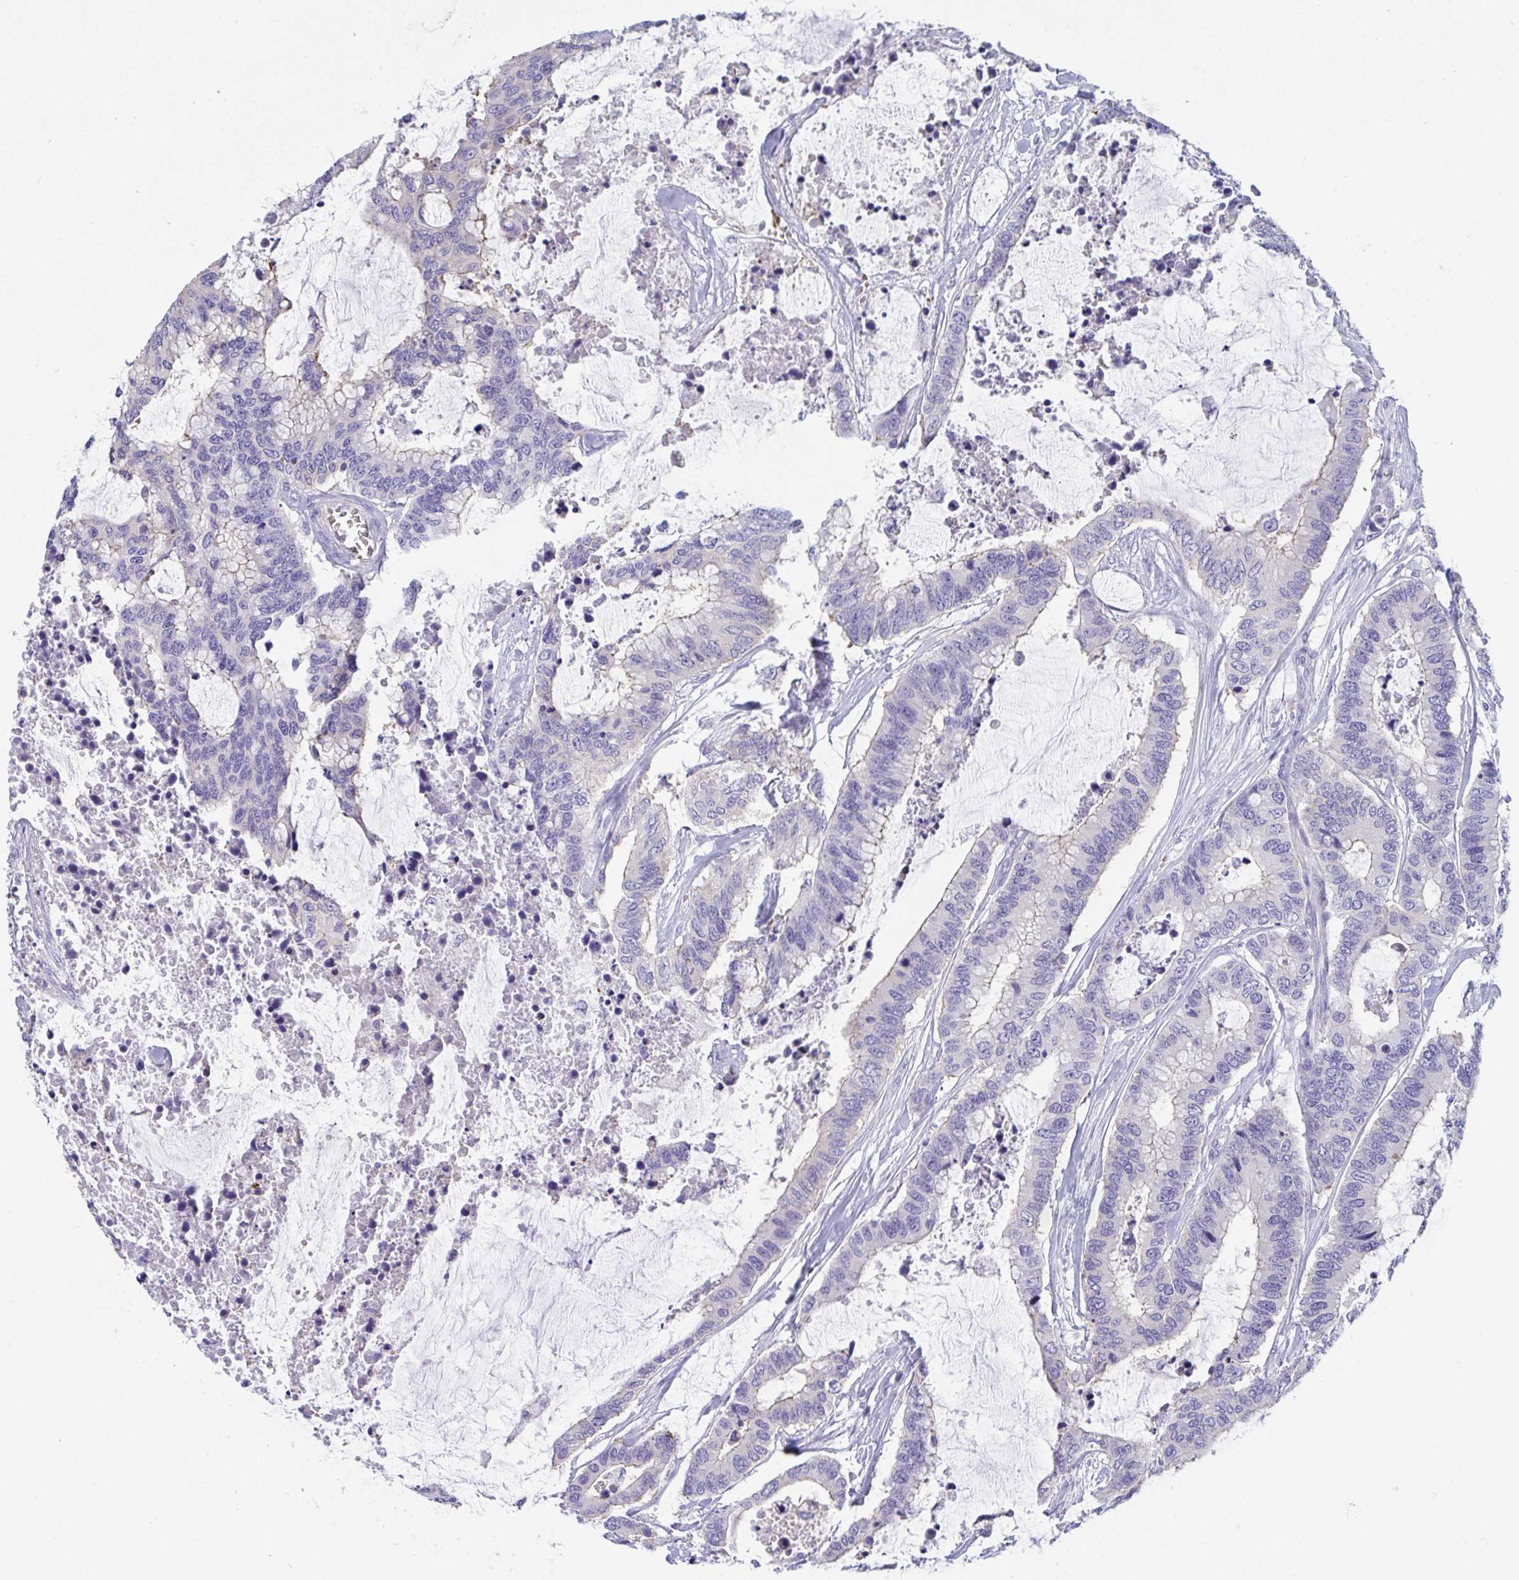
{"staining": {"intensity": "negative", "quantity": "none", "location": "none"}, "tissue": "colorectal cancer", "cell_type": "Tumor cells", "image_type": "cancer", "snomed": [{"axis": "morphology", "description": "Adenocarcinoma, NOS"}, {"axis": "topography", "description": "Rectum"}], "caption": "Protein analysis of colorectal cancer displays no significant positivity in tumor cells.", "gene": "TTC30B", "patient": {"sex": "female", "age": 59}}